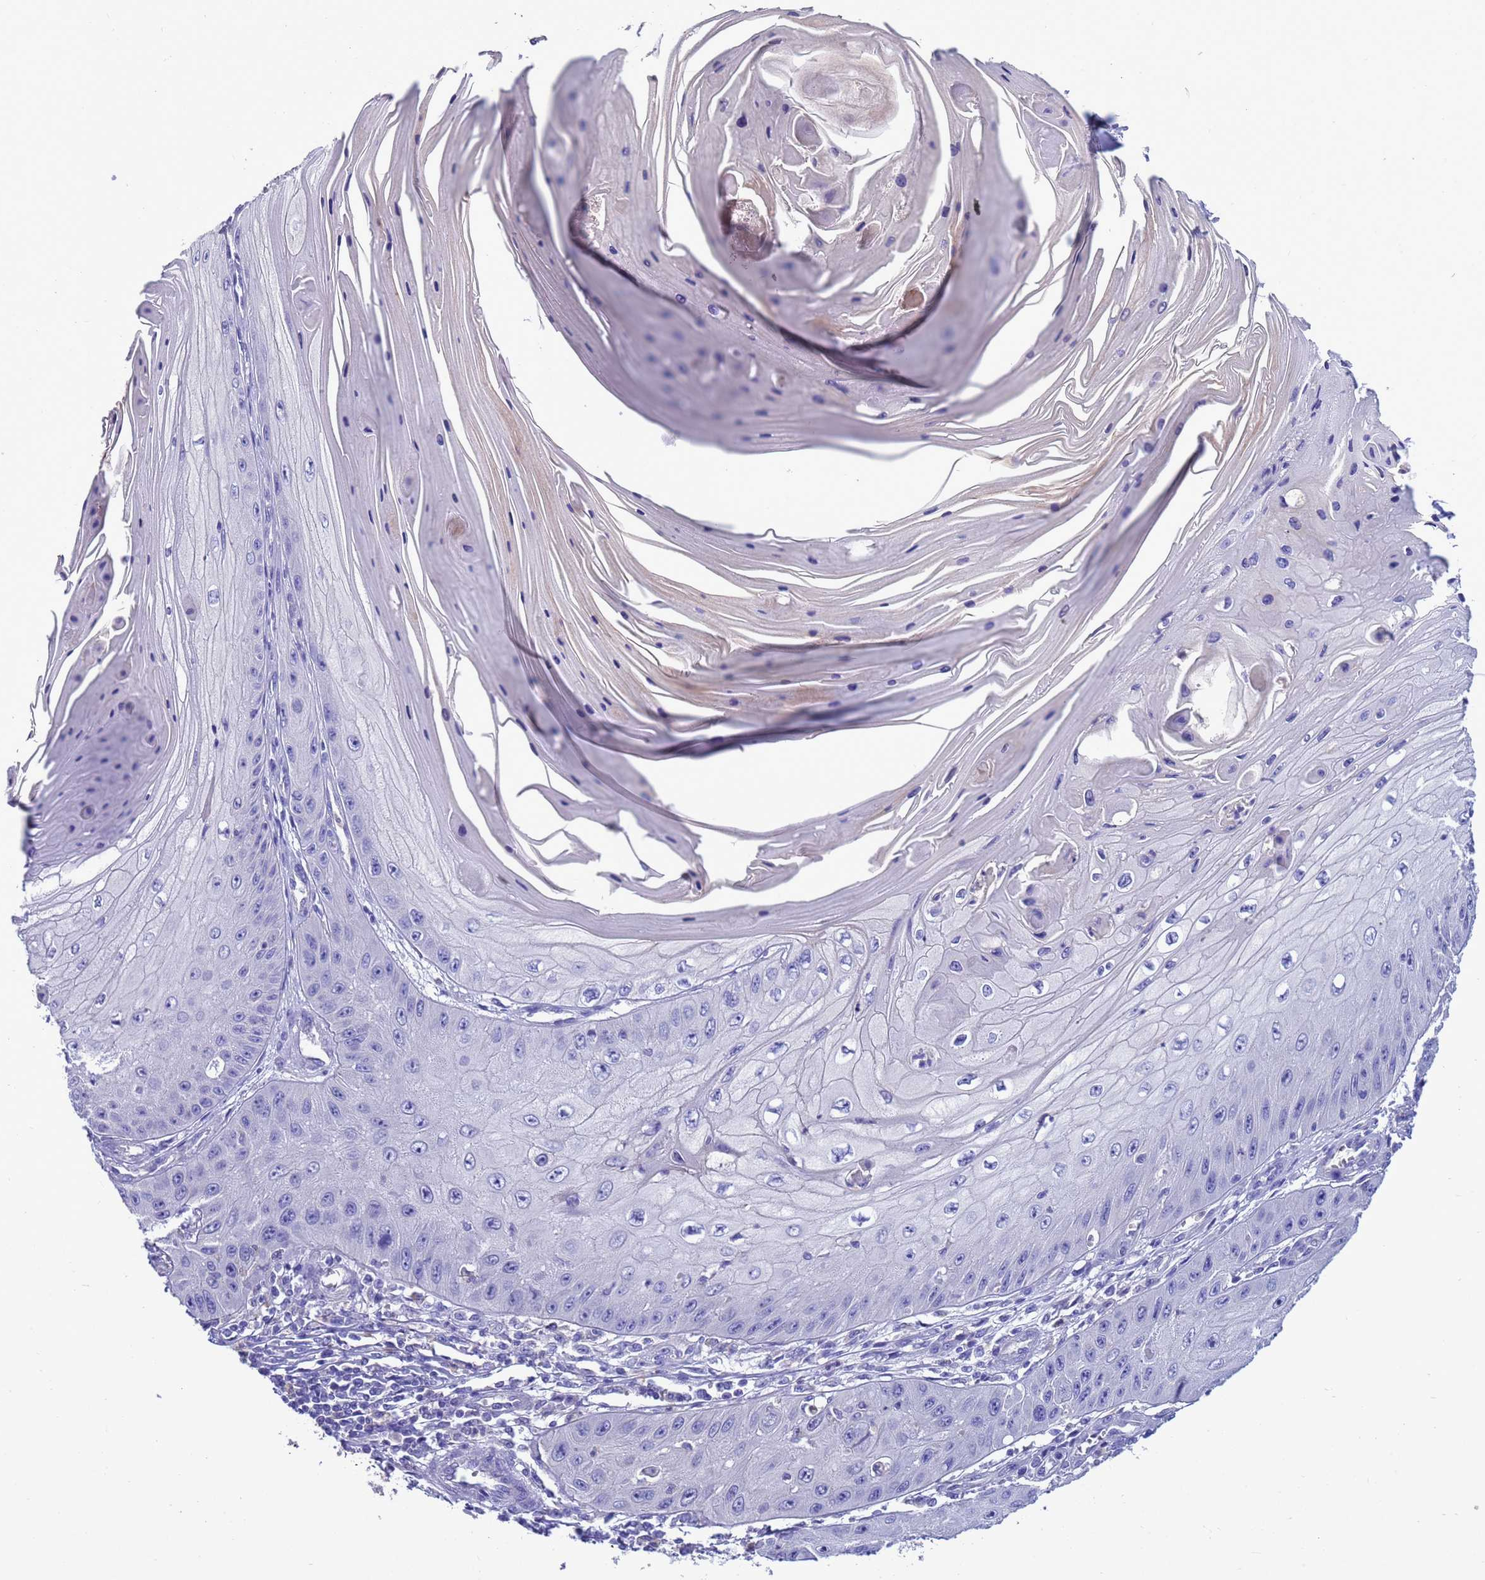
{"staining": {"intensity": "negative", "quantity": "none", "location": "none"}, "tissue": "skin cancer", "cell_type": "Tumor cells", "image_type": "cancer", "snomed": [{"axis": "morphology", "description": "Squamous cell carcinoma, NOS"}, {"axis": "topography", "description": "Skin"}], "caption": "The immunohistochemistry (IHC) image has no significant positivity in tumor cells of skin cancer tissue.", "gene": "KICS2", "patient": {"sex": "male", "age": 70}}